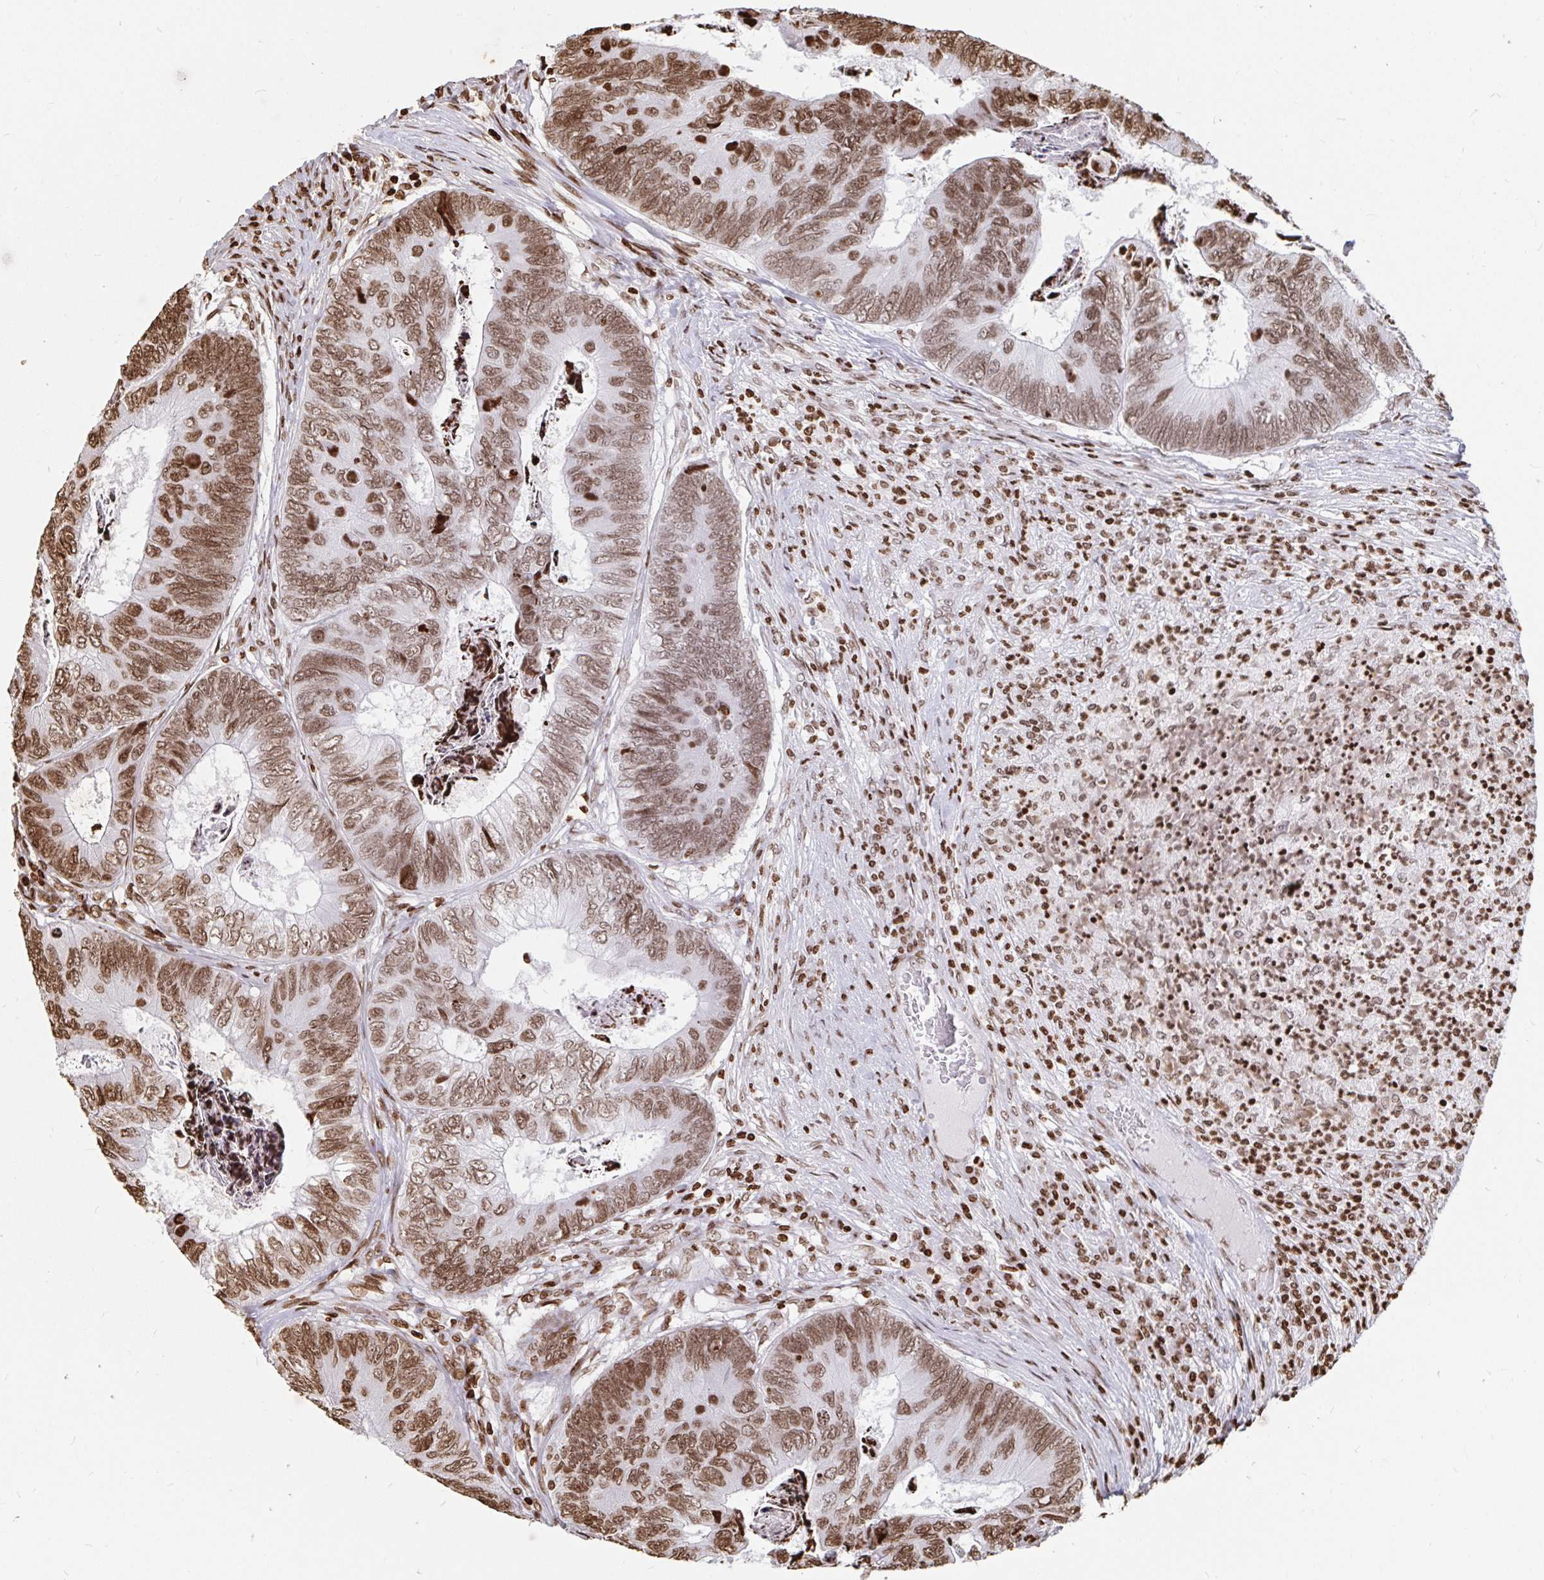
{"staining": {"intensity": "moderate", "quantity": ">75%", "location": "nuclear"}, "tissue": "colorectal cancer", "cell_type": "Tumor cells", "image_type": "cancer", "snomed": [{"axis": "morphology", "description": "Adenocarcinoma, NOS"}, {"axis": "topography", "description": "Colon"}], "caption": "Immunohistochemistry (IHC) staining of colorectal adenocarcinoma, which shows medium levels of moderate nuclear positivity in about >75% of tumor cells indicating moderate nuclear protein staining. The staining was performed using DAB (brown) for protein detection and nuclei were counterstained in hematoxylin (blue).", "gene": "H2BC5", "patient": {"sex": "female", "age": 67}}